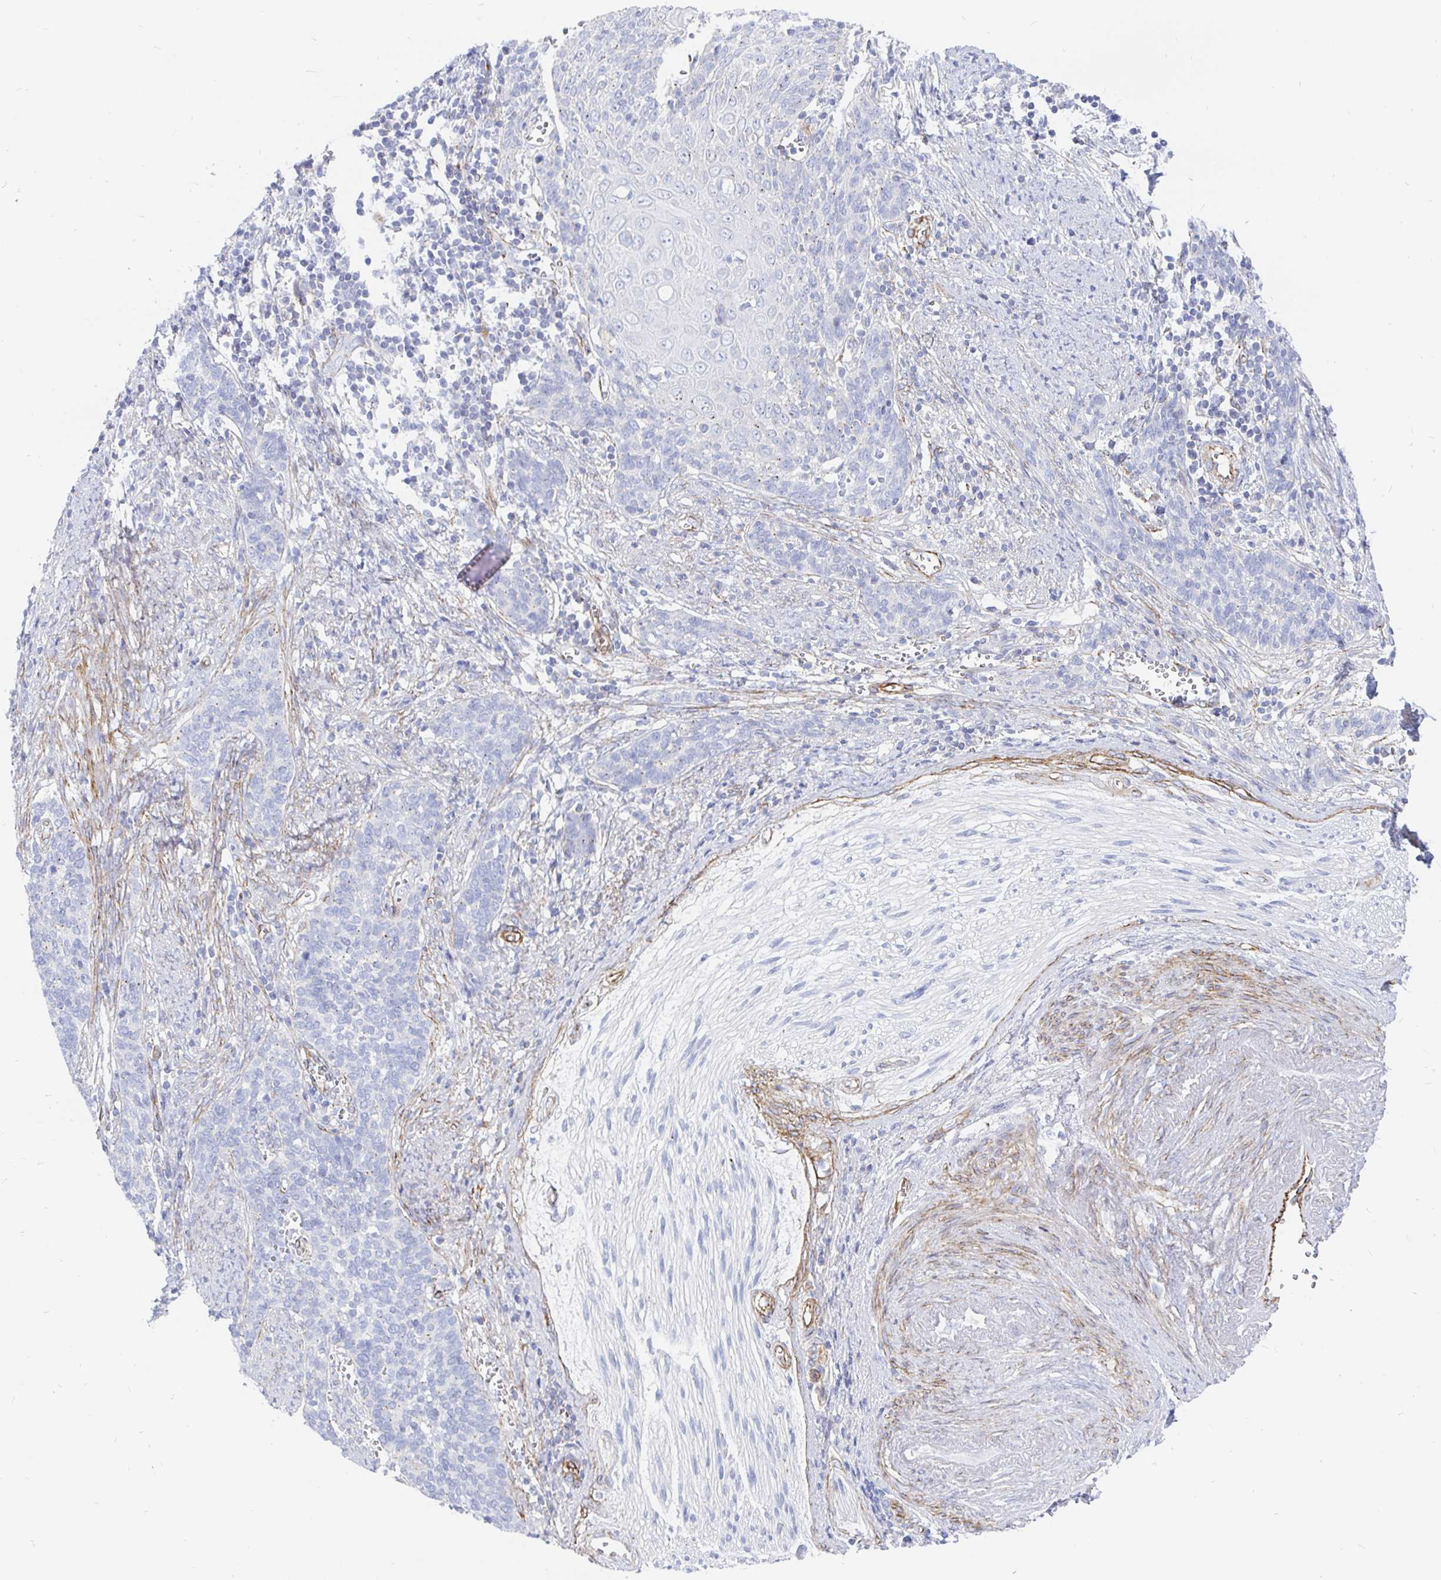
{"staining": {"intensity": "negative", "quantity": "none", "location": "none"}, "tissue": "cervical cancer", "cell_type": "Tumor cells", "image_type": "cancer", "snomed": [{"axis": "morphology", "description": "Squamous cell carcinoma, NOS"}, {"axis": "topography", "description": "Cervix"}], "caption": "This is an immunohistochemistry (IHC) image of human cervical squamous cell carcinoma. There is no positivity in tumor cells.", "gene": "COX16", "patient": {"sex": "female", "age": 39}}